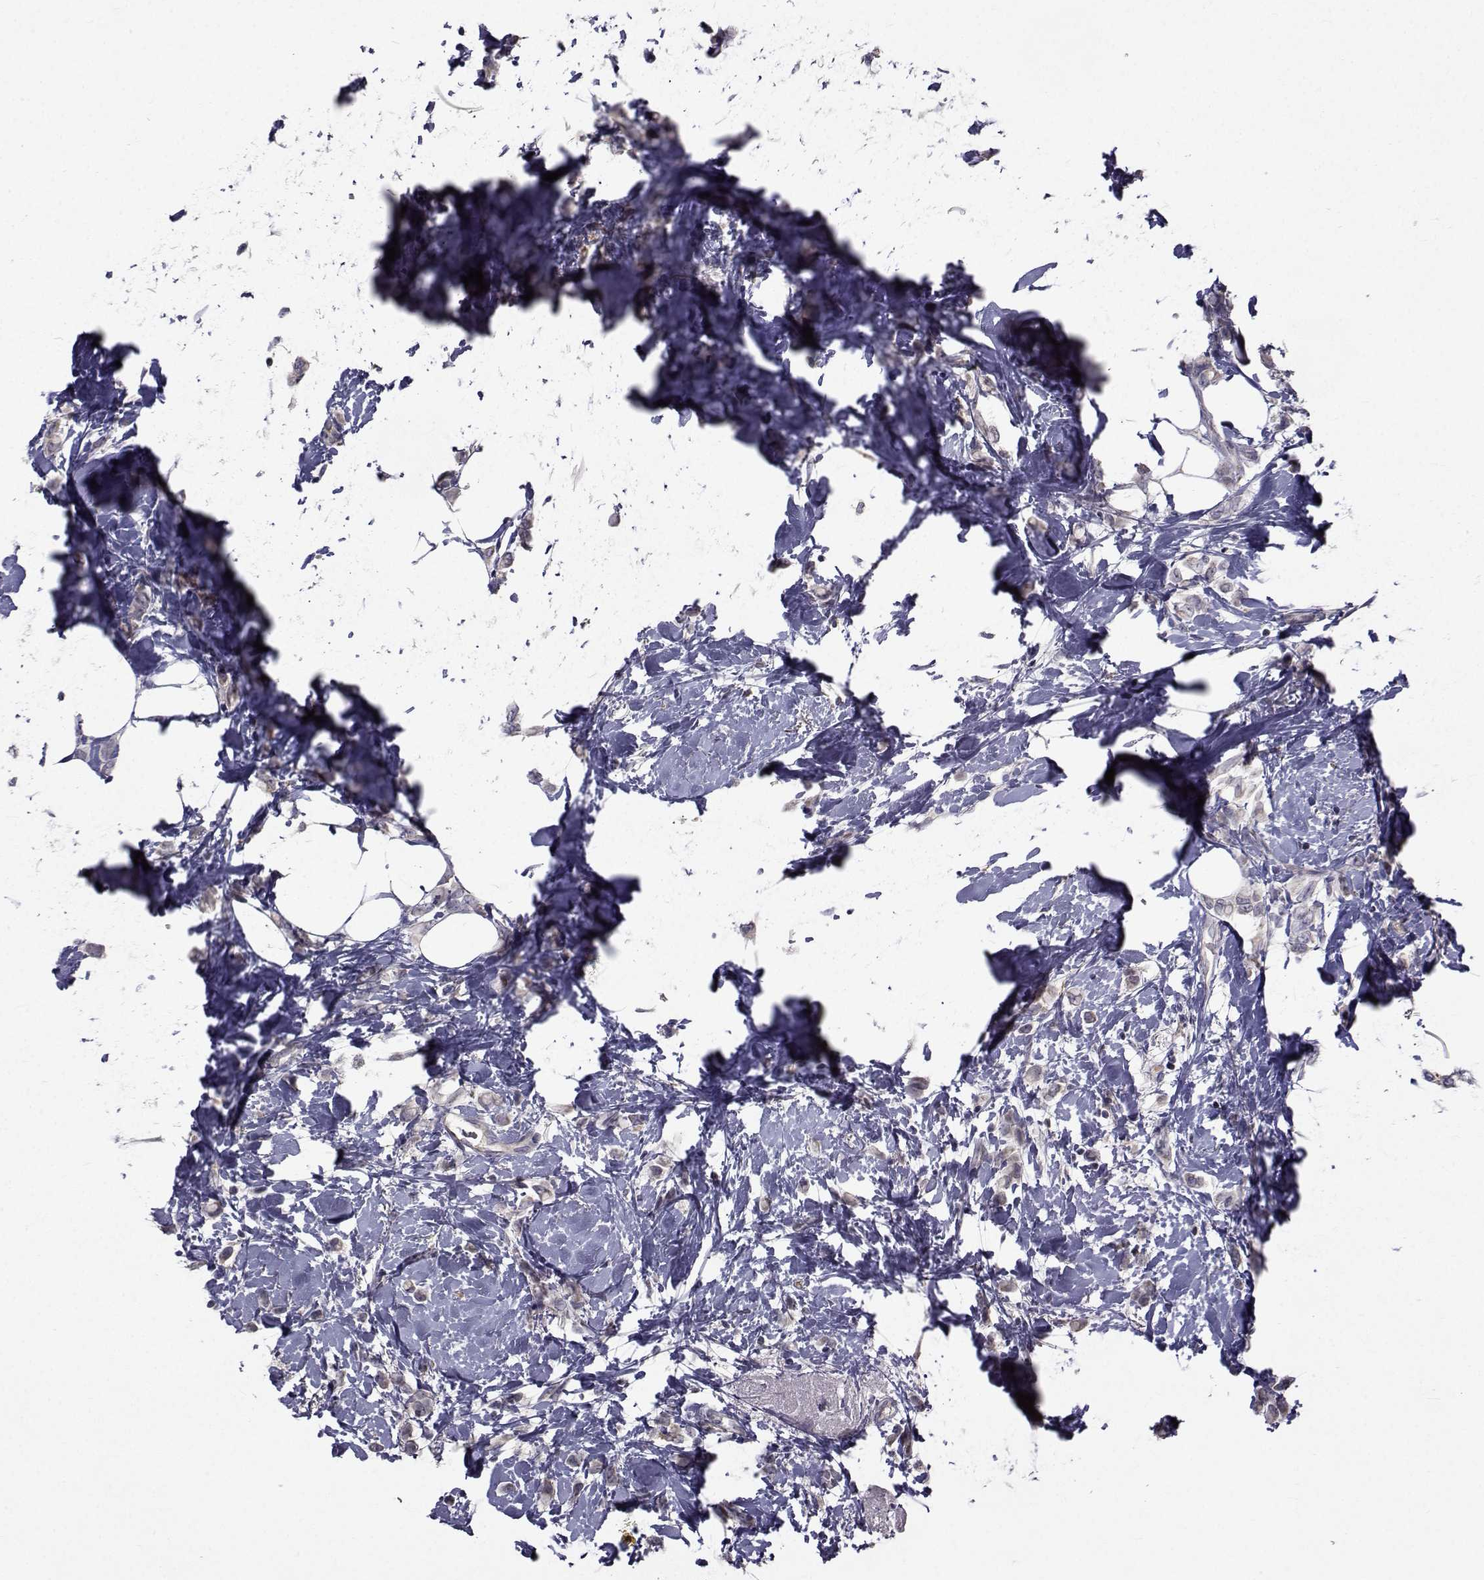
{"staining": {"intensity": "weak", "quantity": "<25%", "location": "cytoplasmic/membranous"}, "tissue": "breast cancer", "cell_type": "Tumor cells", "image_type": "cancer", "snomed": [{"axis": "morphology", "description": "Lobular carcinoma"}, {"axis": "topography", "description": "Breast"}], "caption": "This is an IHC micrograph of human breast cancer (lobular carcinoma). There is no positivity in tumor cells.", "gene": "FDXR", "patient": {"sex": "female", "age": 66}}